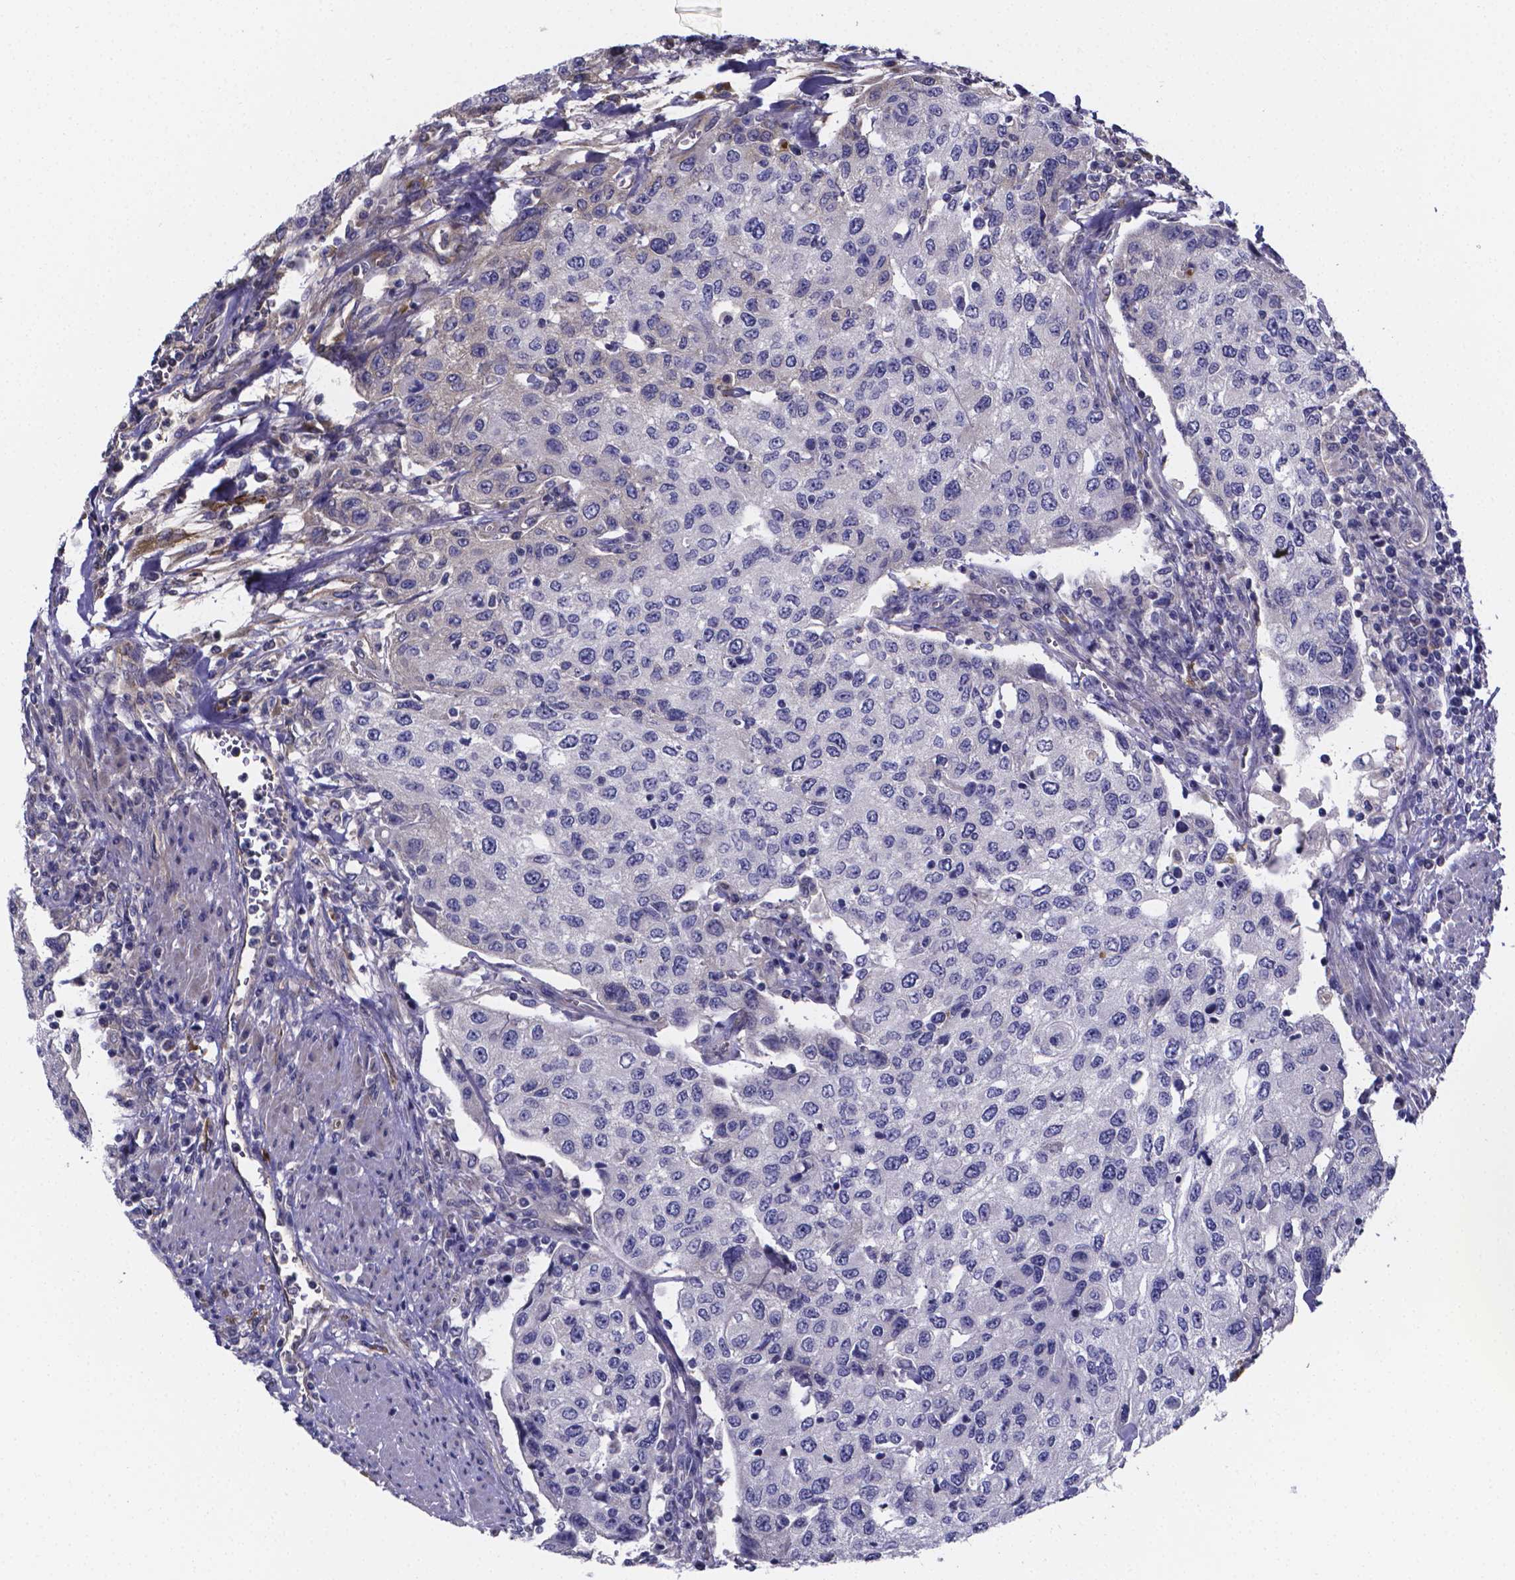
{"staining": {"intensity": "negative", "quantity": "none", "location": "none"}, "tissue": "urothelial cancer", "cell_type": "Tumor cells", "image_type": "cancer", "snomed": [{"axis": "morphology", "description": "Urothelial carcinoma, High grade"}, {"axis": "topography", "description": "Urinary bladder"}], "caption": "High power microscopy histopathology image of an immunohistochemistry photomicrograph of urothelial carcinoma (high-grade), revealing no significant positivity in tumor cells.", "gene": "SFRP4", "patient": {"sex": "female", "age": 78}}